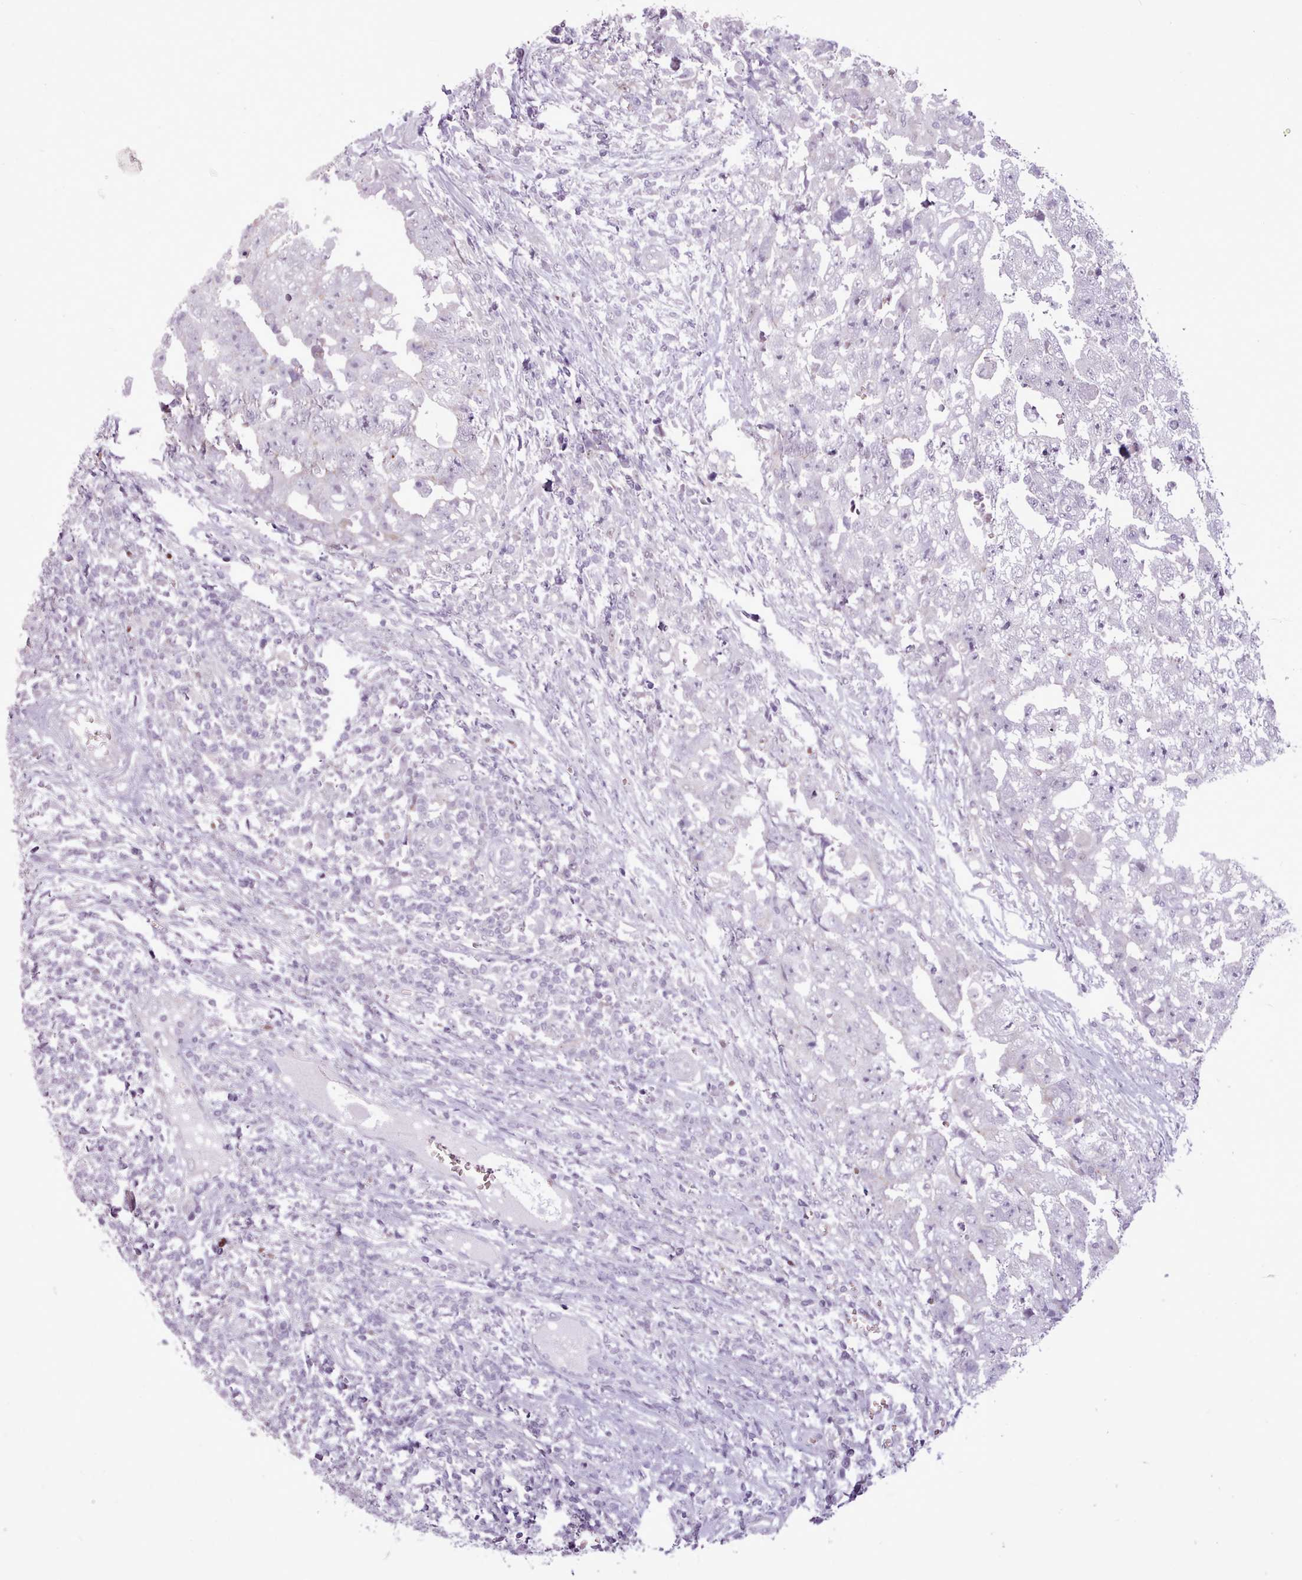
{"staining": {"intensity": "negative", "quantity": "none", "location": "none"}, "tissue": "testis cancer", "cell_type": "Tumor cells", "image_type": "cancer", "snomed": [{"axis": "morphology", "description": "Carcinoma, Embryonal, NOS"}, {"axis": "topography", "description": "Testis"}], "caption": "Human testis cancer stained for a protein using immunohistochemistry demonstrates no positivity in tumor cells.", "gene": "SLURP1", "patient": {"sex": "male", "age": 25}}